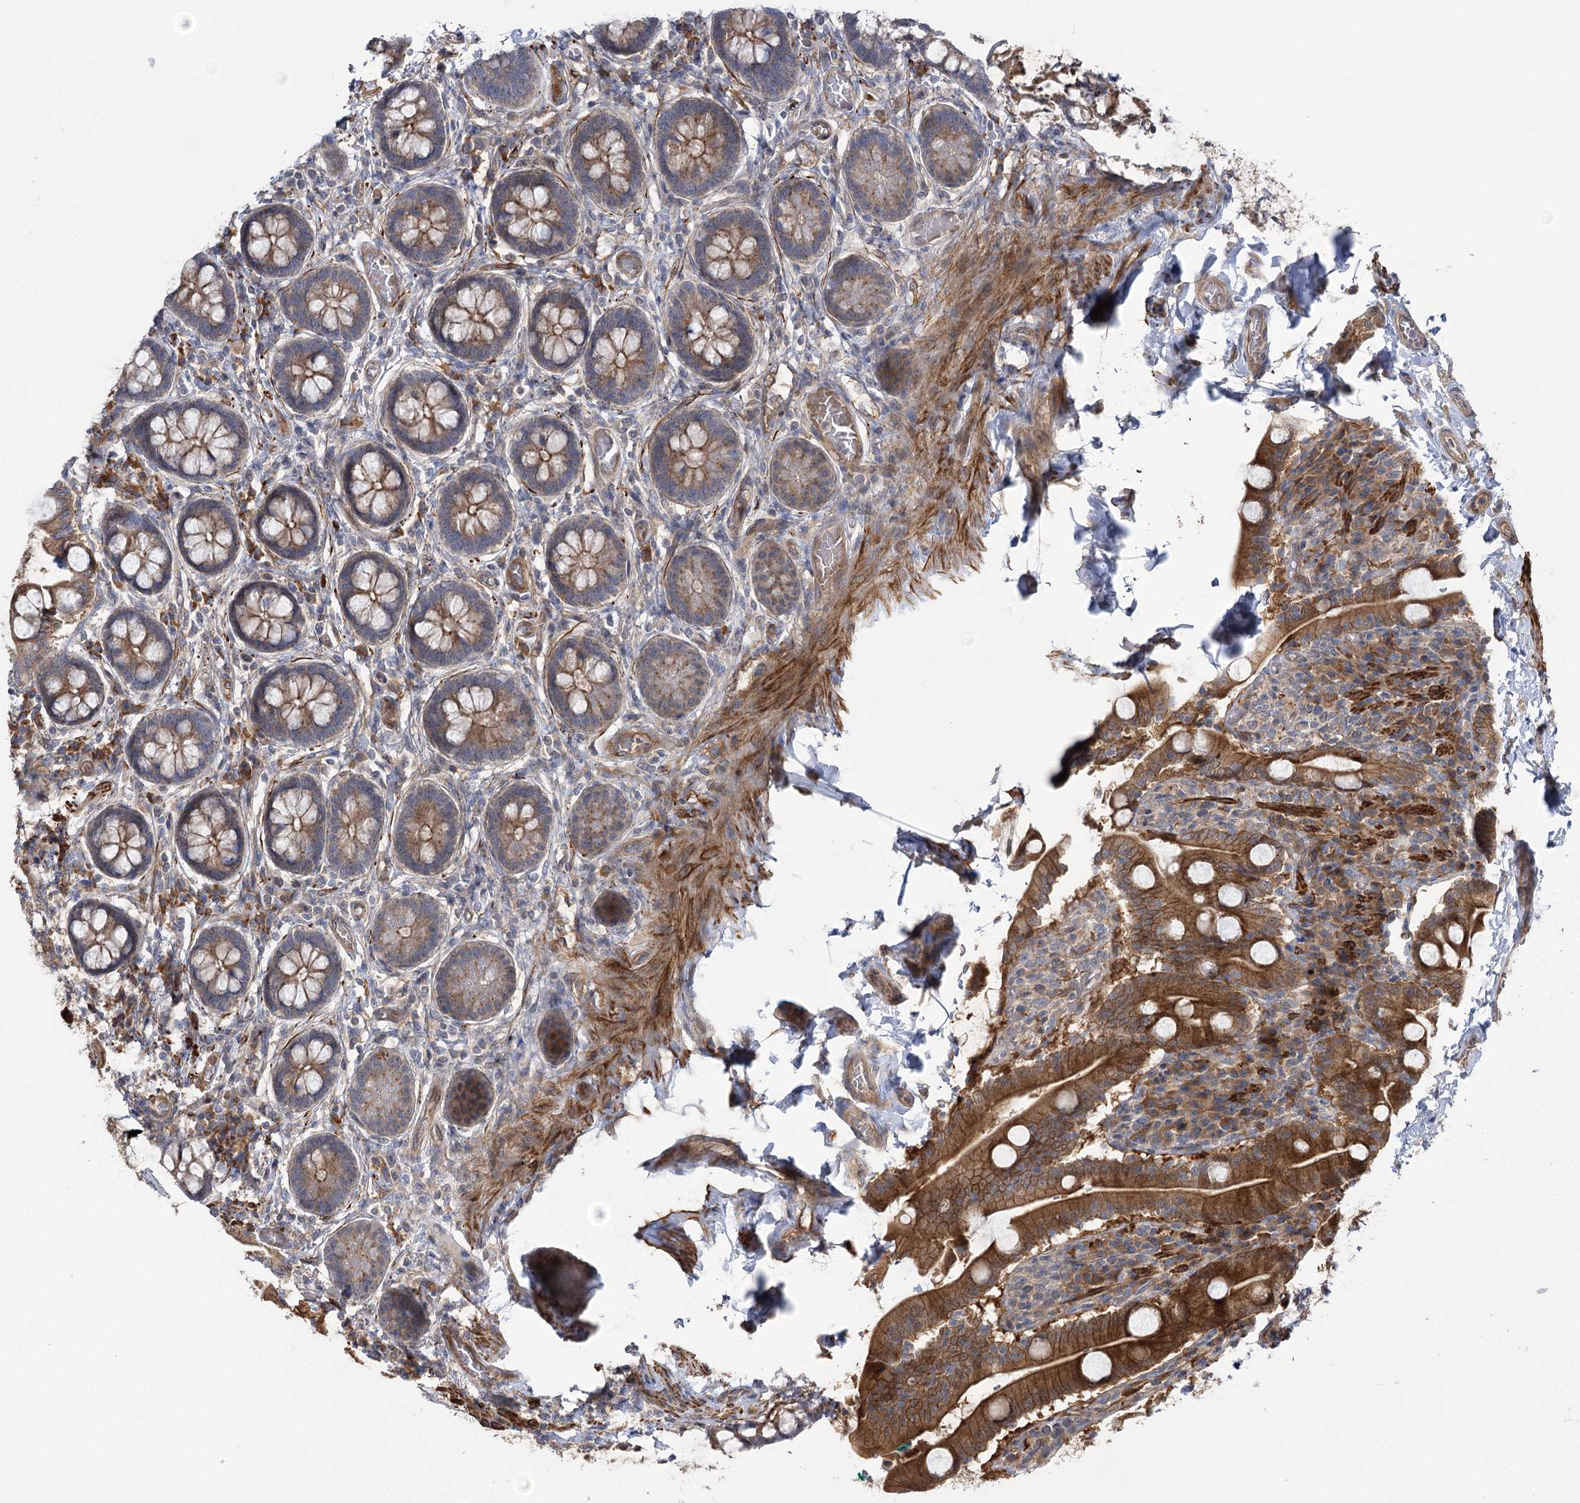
{"staining": {"intensity": "strong", "quantity": ">75%", "location": "cytoplasmic/membranous"}, "tissue": "duodenum", "cell_type": "Glandular cells", "image_type": "normal", "snomed": [{"axis": "morphology", "description": "Normal tissue, NOS"}, {"axis": "topography", "description": "Duodenum"}], "caption": "Human duodenum stained for a protein (brown) demonstrates strong cytoplasmic/membranous positive expression in approximately >75% of glandular cells.", "gene": "KCNN2", "patient": {"sex": "male", "age": 35}}